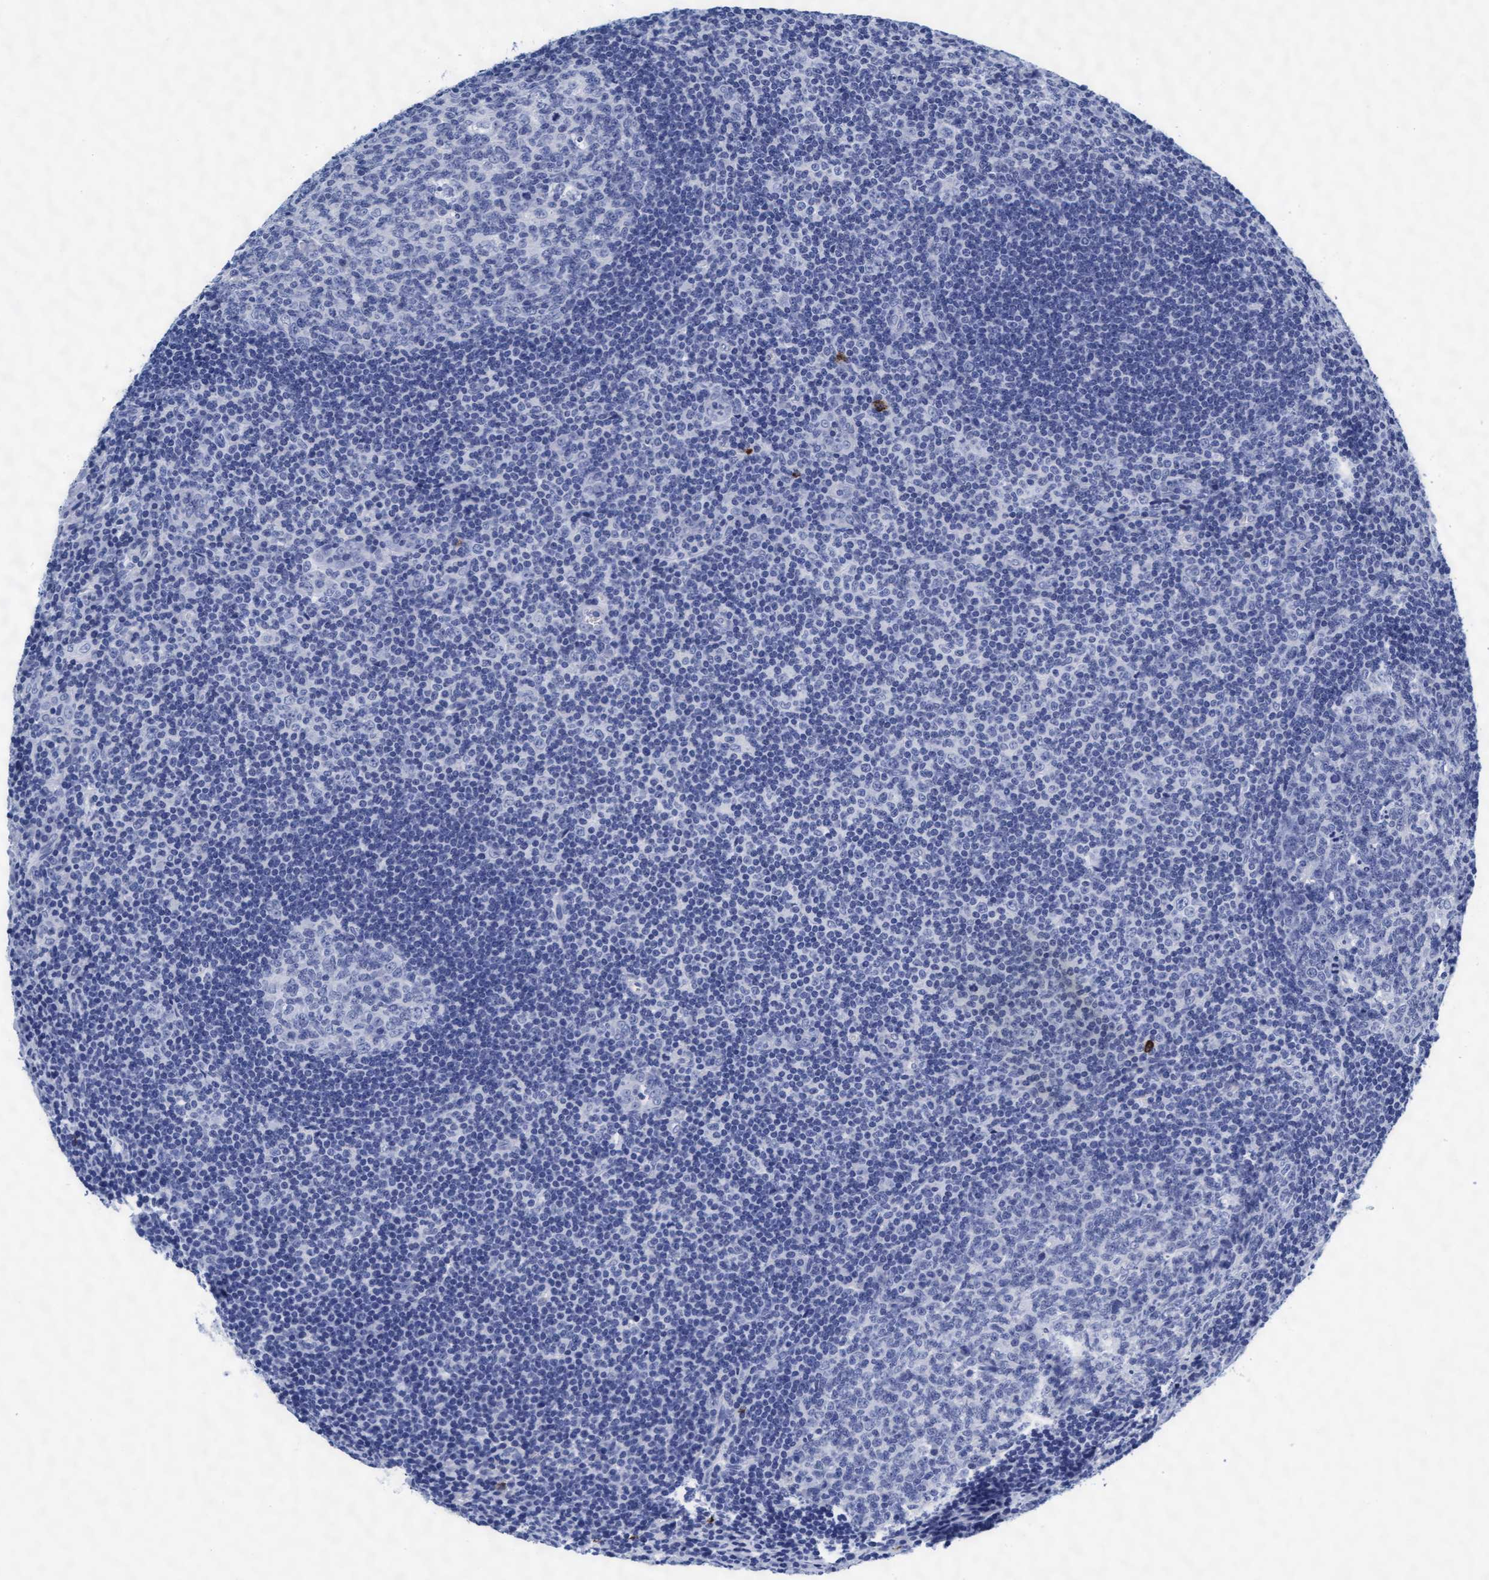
{"staining": {"intensity": "negative", "quantity": "none", "location": "none"}, "tissue": "tonsil", "cell_type": "Germinal center cells", "image_type": "normal", "snomed": [{"axis": "morphology", "description": "Normal tissue, NOS"}, {"axis": "topography", "description": "Tonsil"}], "caption": "Tonsil was stained to show a protein in brown. There is no significant staining in germinal center cells. (Stains: DAB immunohistochemistry with hematoxylin counter stain, Microscopy: brightfield microscopy at high magnification).", "gene": "ARSG", "patient": {"sex": "male", "age": 37}}